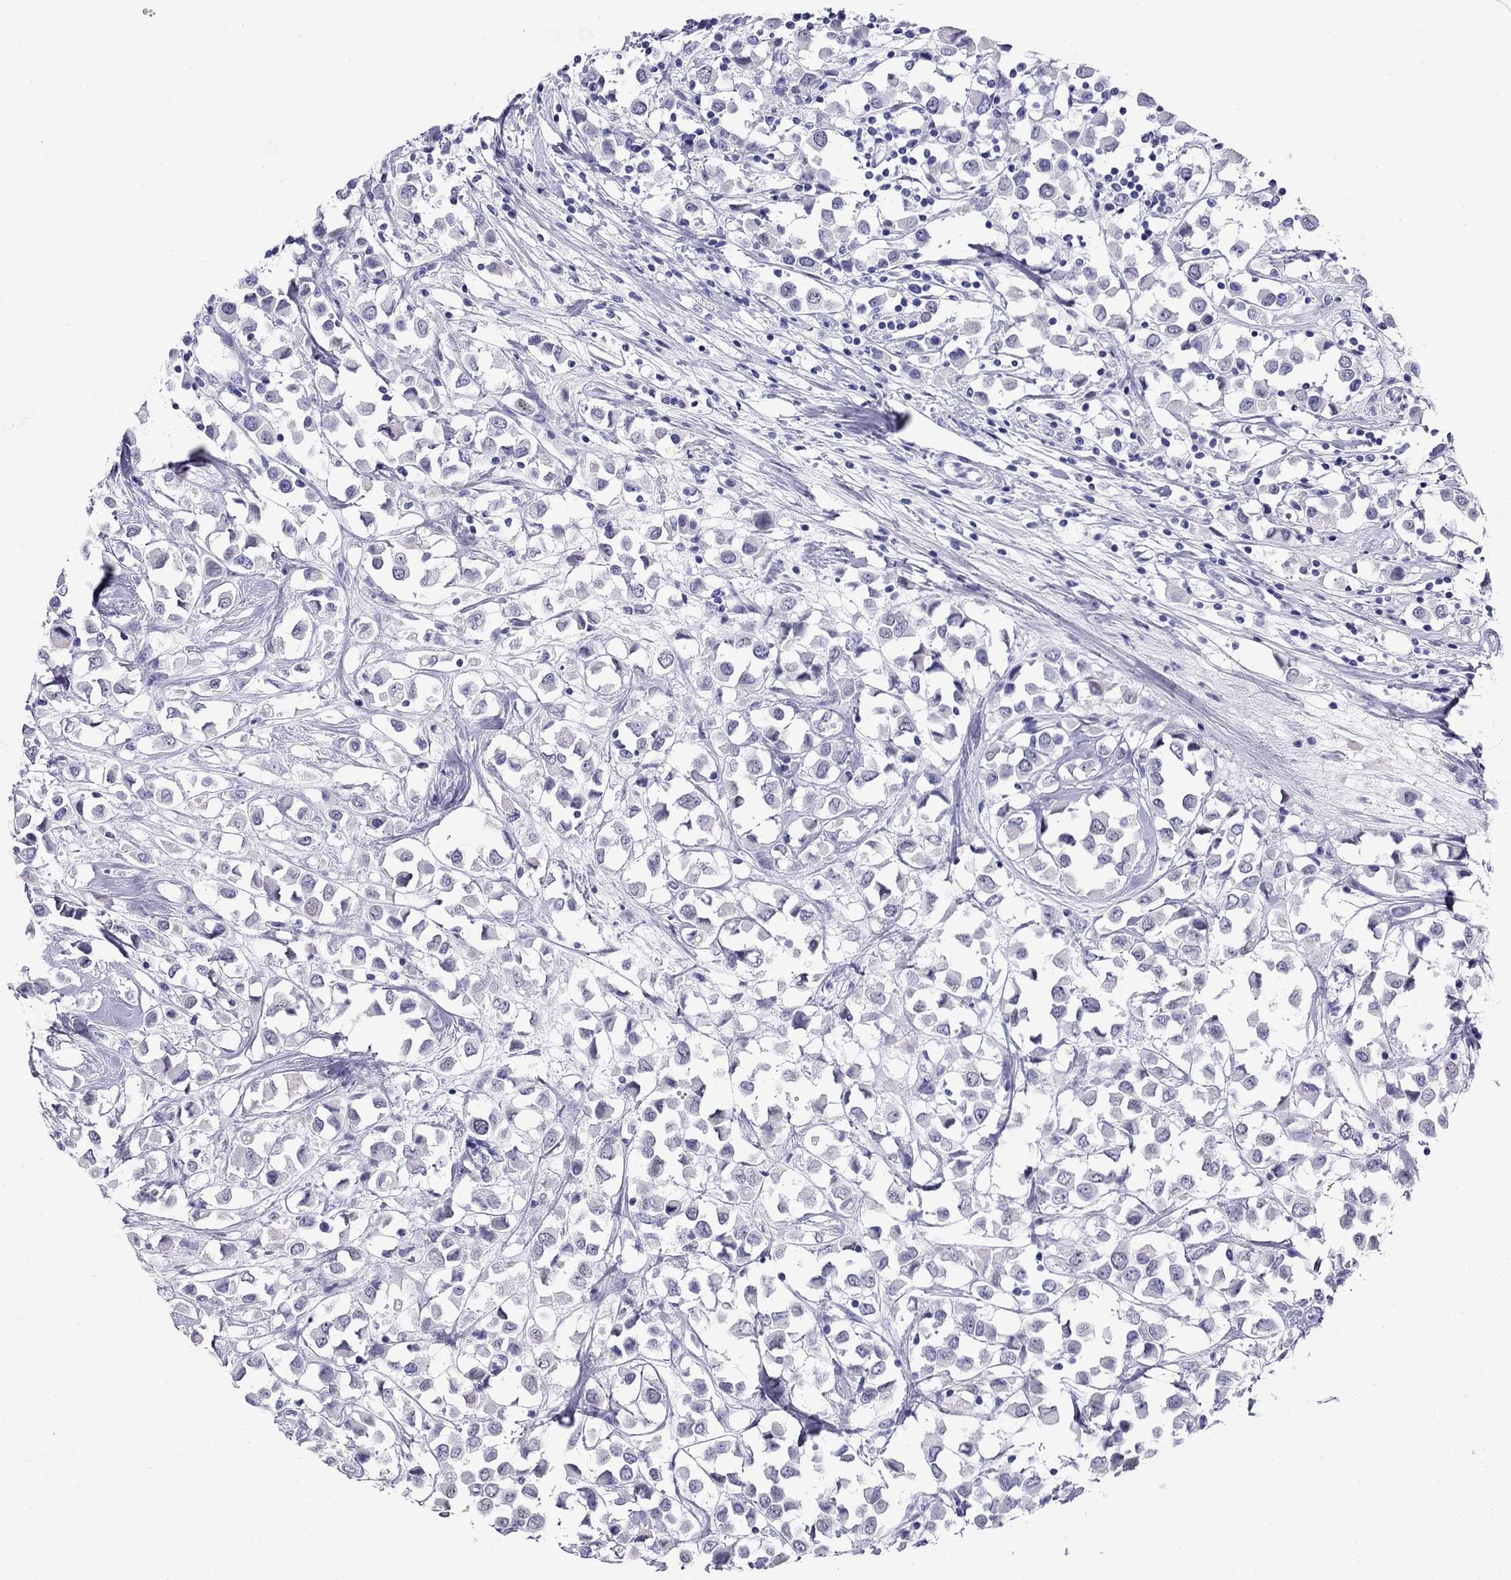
{"staining": {"intensity": "negative", "quantity": "none", "location": "none"}, "tissue": "breast cancer", "cell_type": "Tumor cells", "image_type": "cancer", "snomed": [{"axis": "morphology", "description": "Duct carcinoma"}, {"axis": "topography", "description": "Breast"}], "caption": "Immunohistochemical staining of invasive ductal carcinoma (breast) shows no significant staining in tumor cells. (Stains: DAB immunohistochemistry with hematoxylin counter stain, Microscopy: brightfield microscopy at high magnification).", "gene": "PPP1R36", "patient": {"sex": "female", "age": 61}}